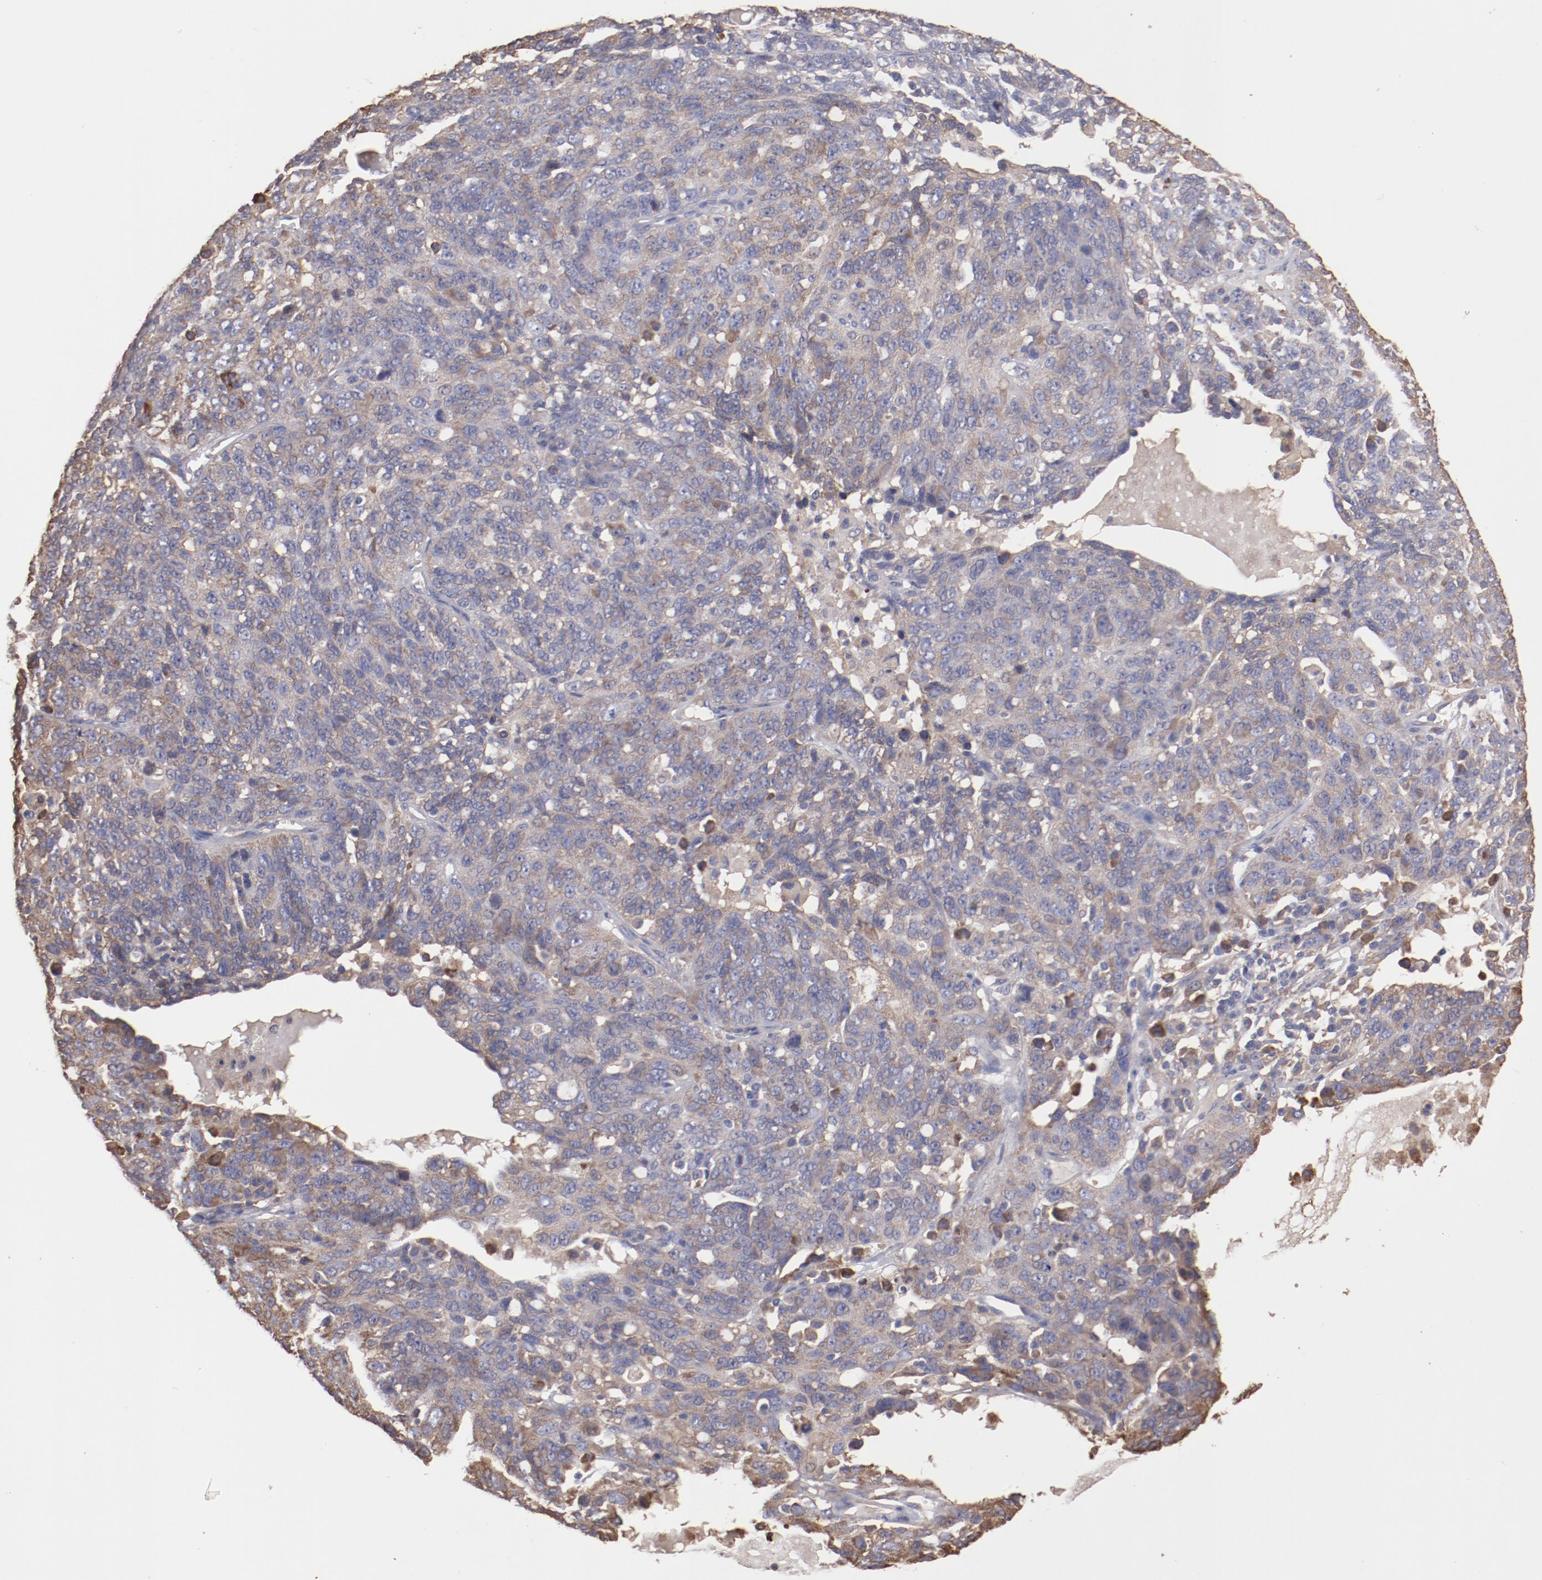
{"staining": {"intensity": "weak", "quantity": "25%-75%", "location": "cytoplasmic/membranous"}, "tissue": "ovarian cancer", "cell_type": "Tumor cells", "image_type": "cancer", "snomed": [{"axis": "morphology", "description": "Cystadenocarcinoma, serous, NOS"}, {"axis": "topography", "description": "Ovary"}], "caption": "Tumor cells demonstrate low levels of weak cytoplasmic/membranous staining in approximately 25%-75% of cells in human ovarian serous cystadenocarcinoma.", "gene": "NFKBIE", "patient": {"sex": "female", "age": 71}}